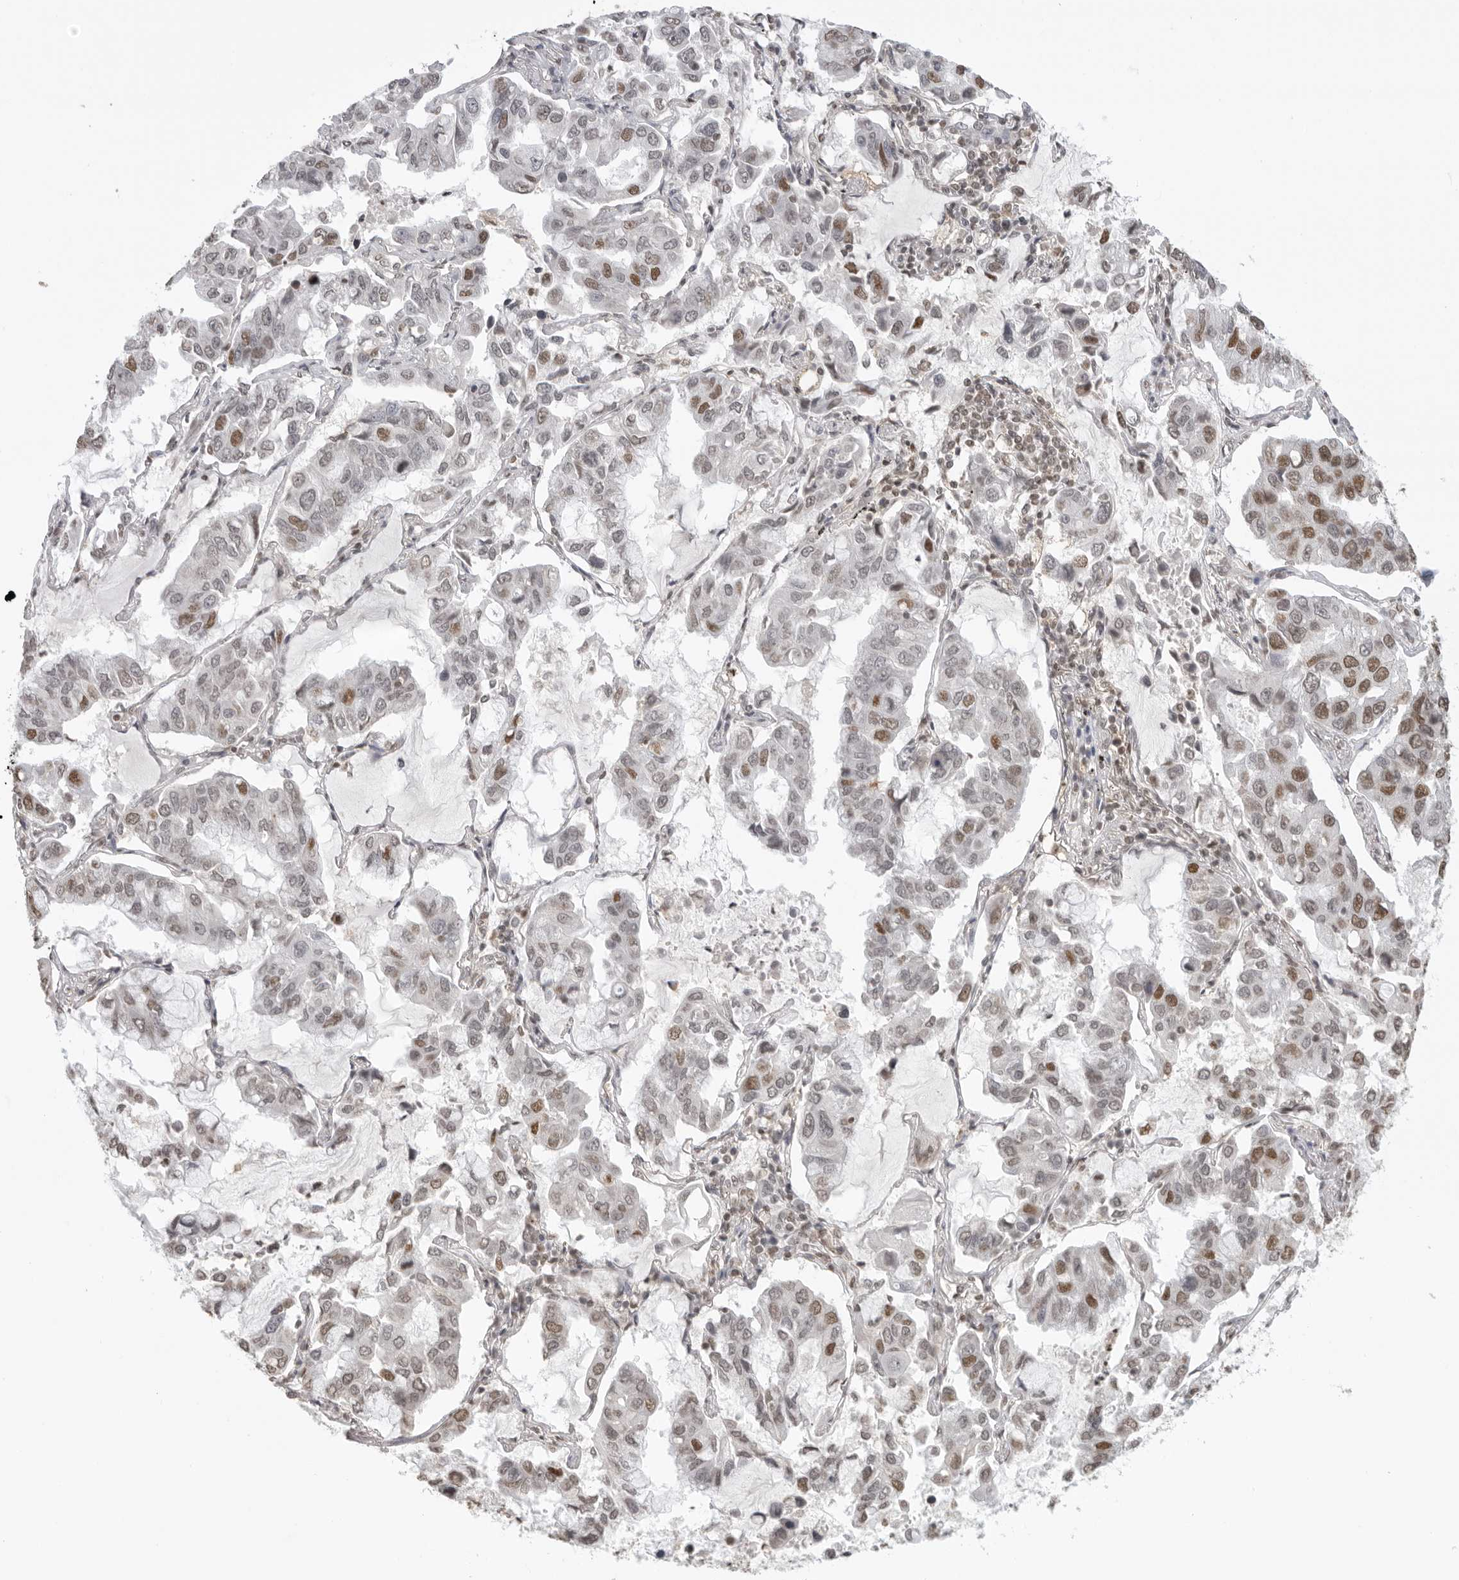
{"staining": {"intensity": "moderate", "quantity": "<25%", "location": "nuclear"}, "tissue": "lung cancer", "cell_type": "Tumor cells", "image_type": "cancer", "snomed": [{"axis": "morphology", "description": "Adenocarcinoma, NOS"}, {"axis": "topography", "description": "Lung"}], "caption": "Immunohistochemical staining of human adenocarcinoma (lung) exhibits low levels of moderate nuclear protein positivity in approximately <25% of tumor cells.", "gene": "RPA2", "patient": {"sex": "male", "age": 64}}